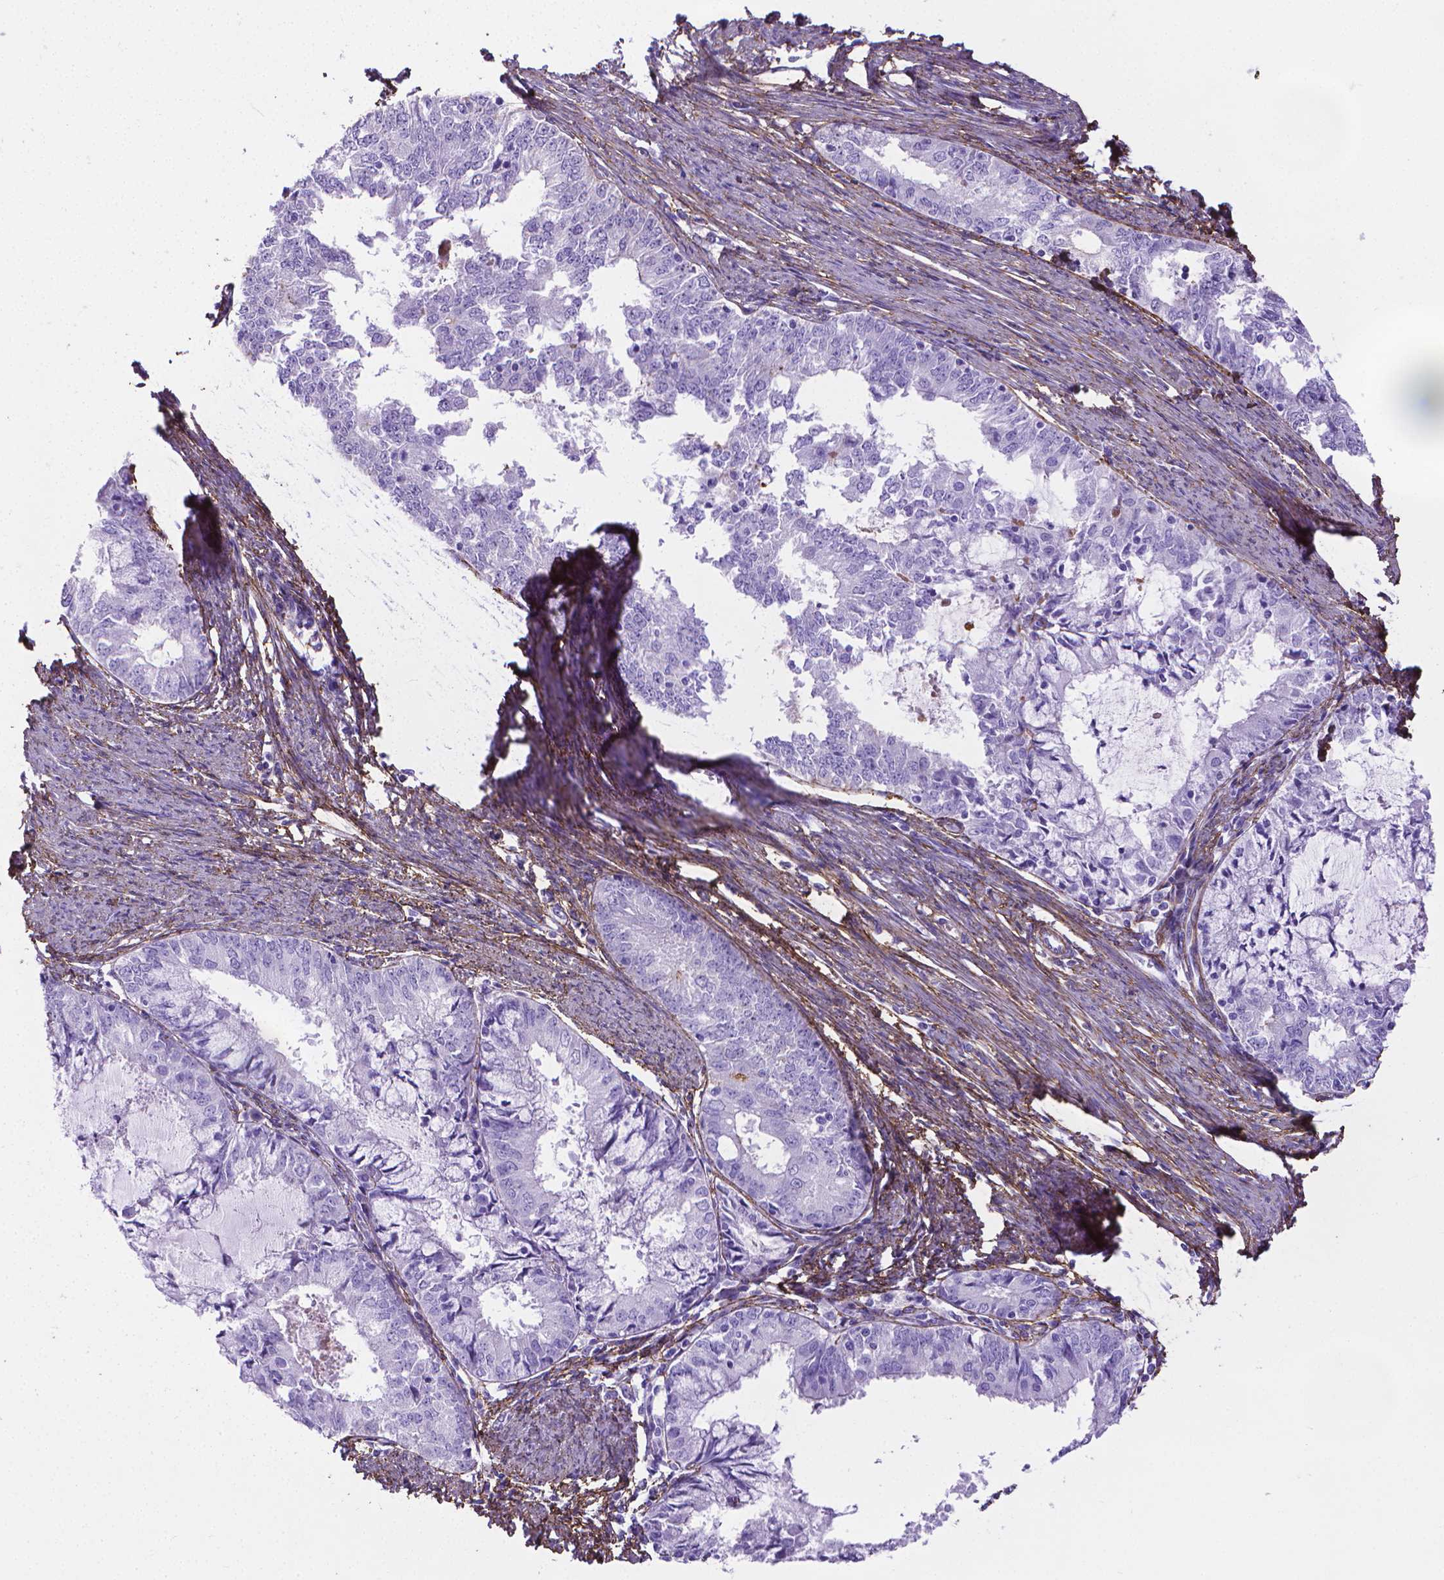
{"staining": {"intensity": "negative", "quantity": "none", "location": "none"}, "tissue": "endometrial cancer", "cell_type": "Tumor cells", "image_type": "cancer", "snomed": [{"axis": "morphology", "description": "Adenocarcinoma, NOS"}, {"axis": "topography", "description": "Endometrium"}], "caption": "Tumor cells are negative for protein expression in human endometrial cancer.", "gene": "MFAP2", "patient": {"sex": "female", "age": 57}}